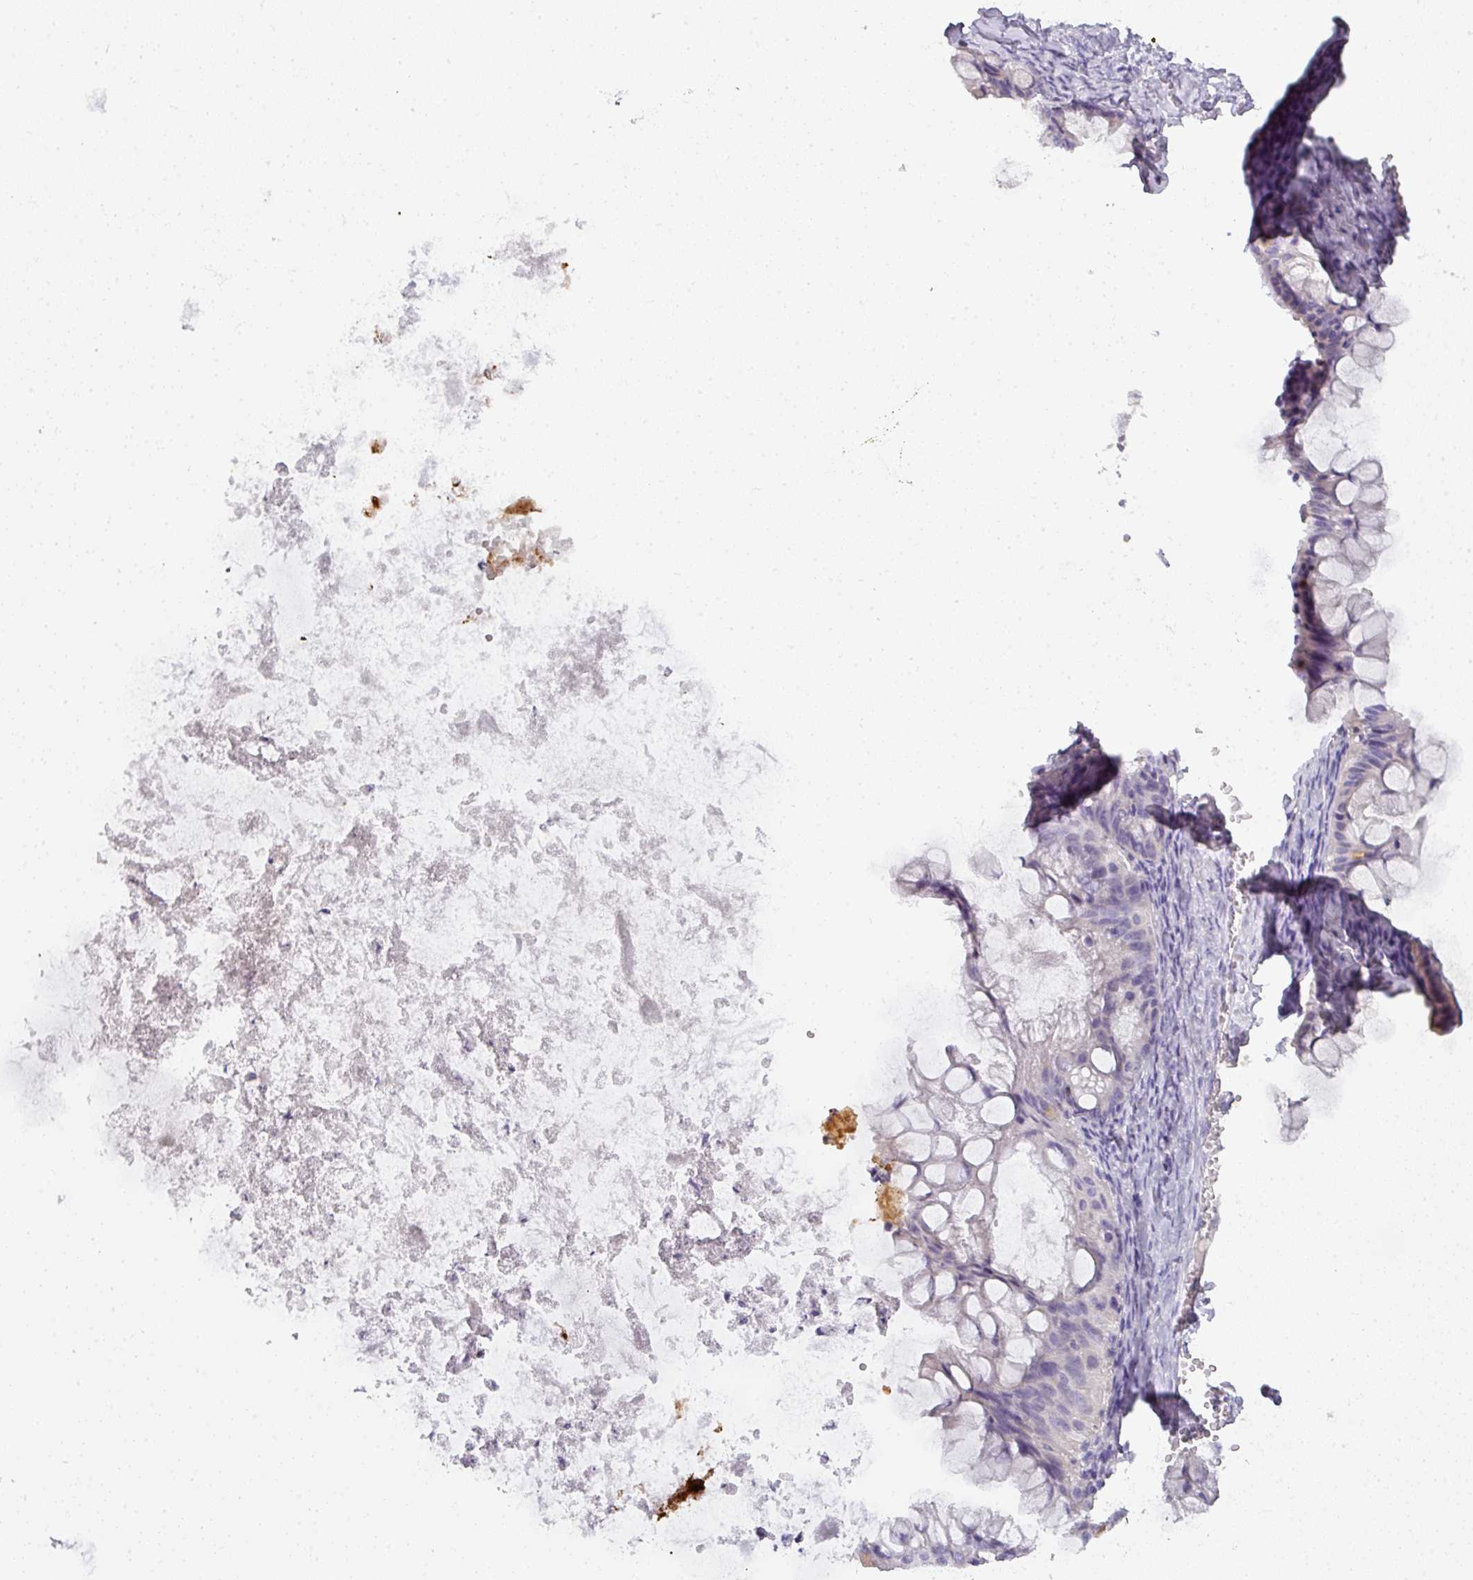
{"staining": {"intensity": "negative", "quantity": "none", "location": "none"}, "tissue": "ovarian cancer", "cell_type": "Tumor cells", "image_type": "cancer", "snomed": [{"axis": "morphology", "description": "Cystadenocarcinoma, mucinous, NOS"}, {"axis": "topography", "description": "Ovary"}], "caption": "Immunohistochemical staining of ovarian cancer shows no significant positivity in tumor cells. Brightfield microscopy of immunohistochemistry stained with DAB (brown) and hematoxylin (blue), captured at high magnification.", "gene": "HHEX", "patient": {"sex": "female", "age": 35}}